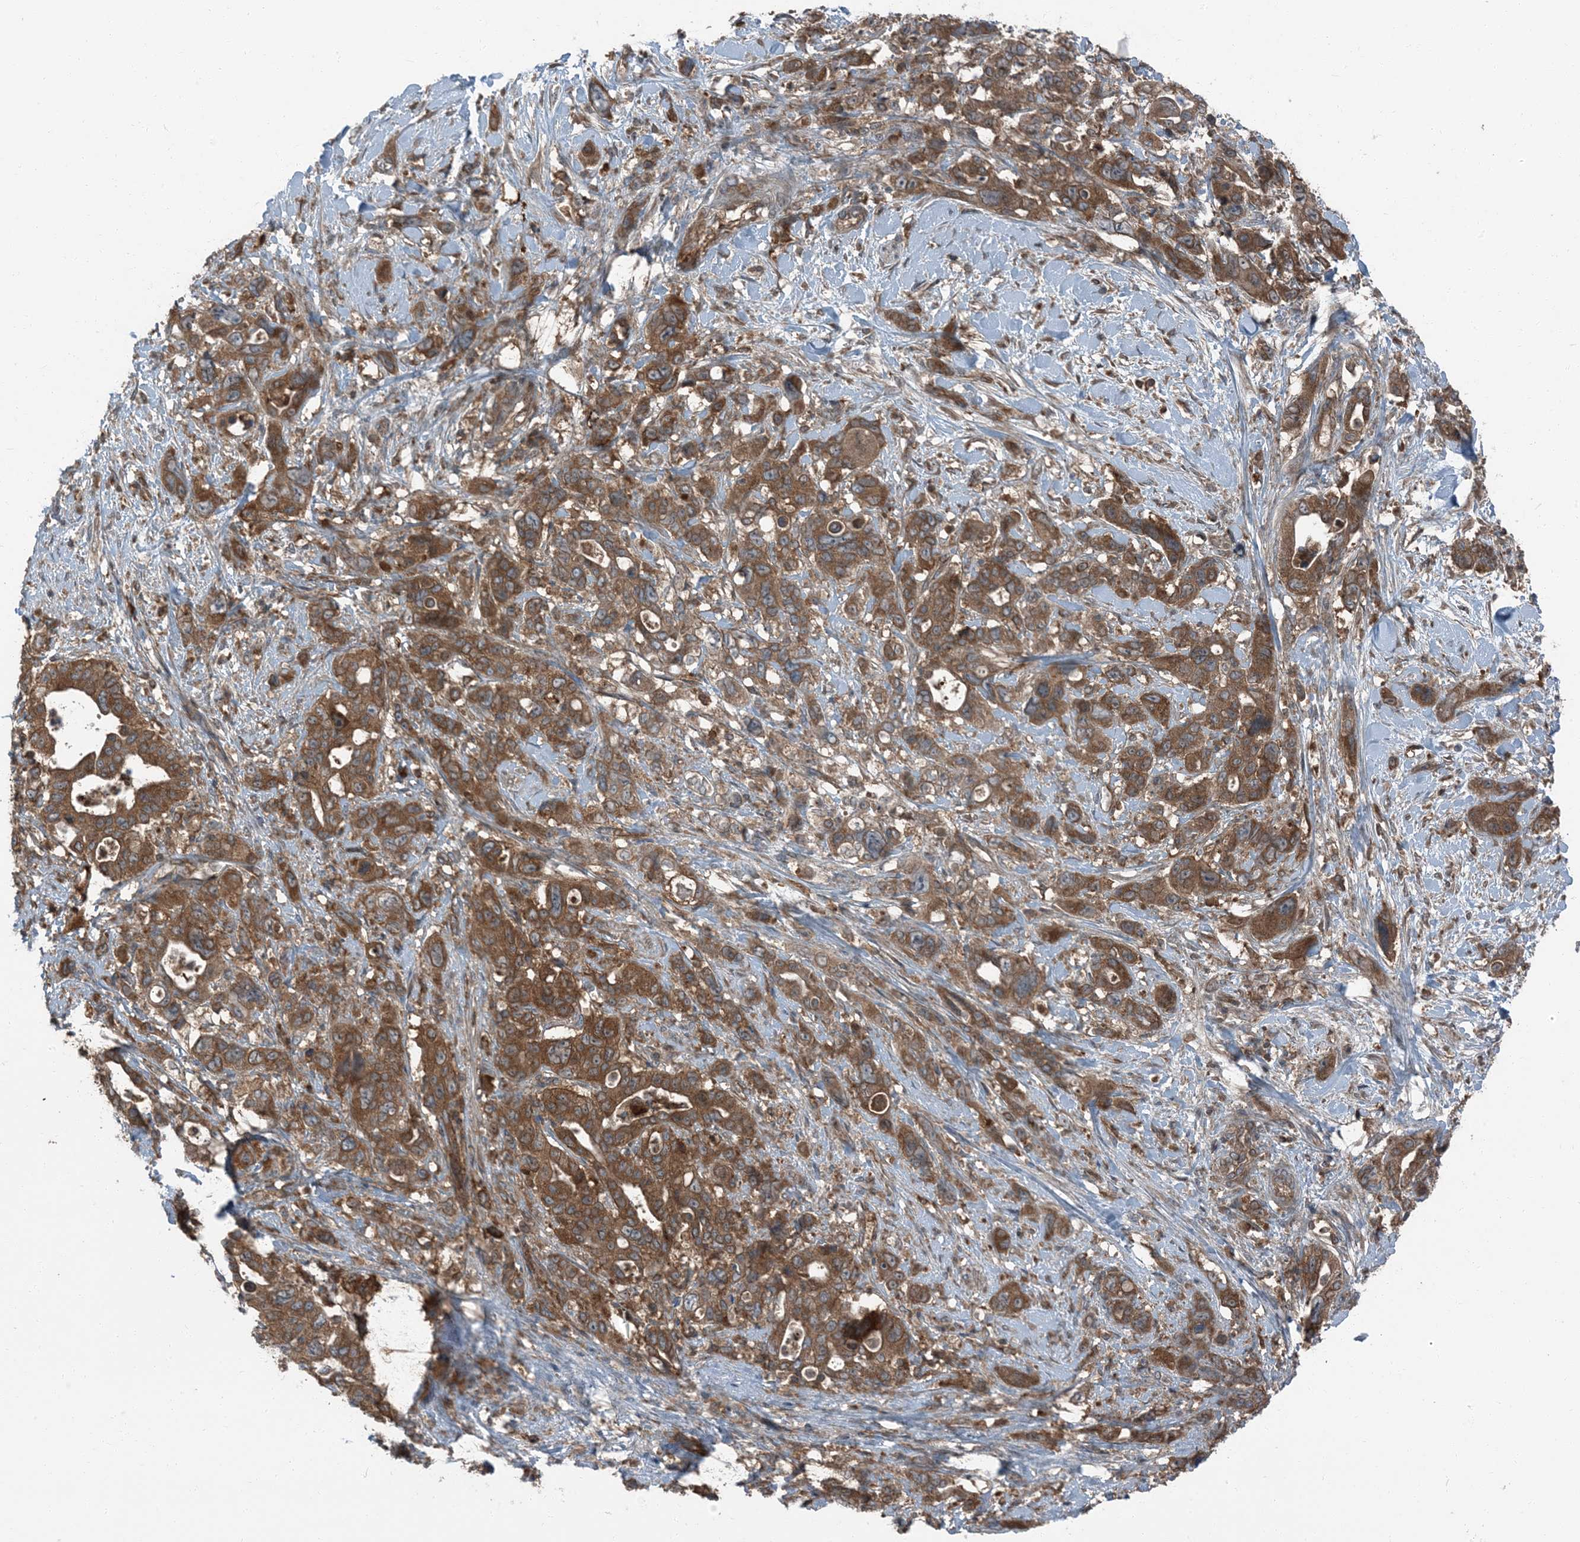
{"staining": {"intensity": "moderate", "quantity": ">75%", "location": "cytoplasmic/membranous"}, "tissue": "pancreatic cancer", "cell_type": "Tumor cells", "image_type": "cancer", "snomed": [{"axis": "morphology", "description": "Adenocarcinoma, NOS"}, {"axis": "topography", "description": "Pancreas"}], "caption": "Immunohistochemical staining of human adenocarcinoma (pancreatic) displays moderate cytoplasmic/membranous protein positivity in approximately >75% of tumor cells.", "gene": "RAB3GAP1", "patient": {"sex": "male", "age": 46}}